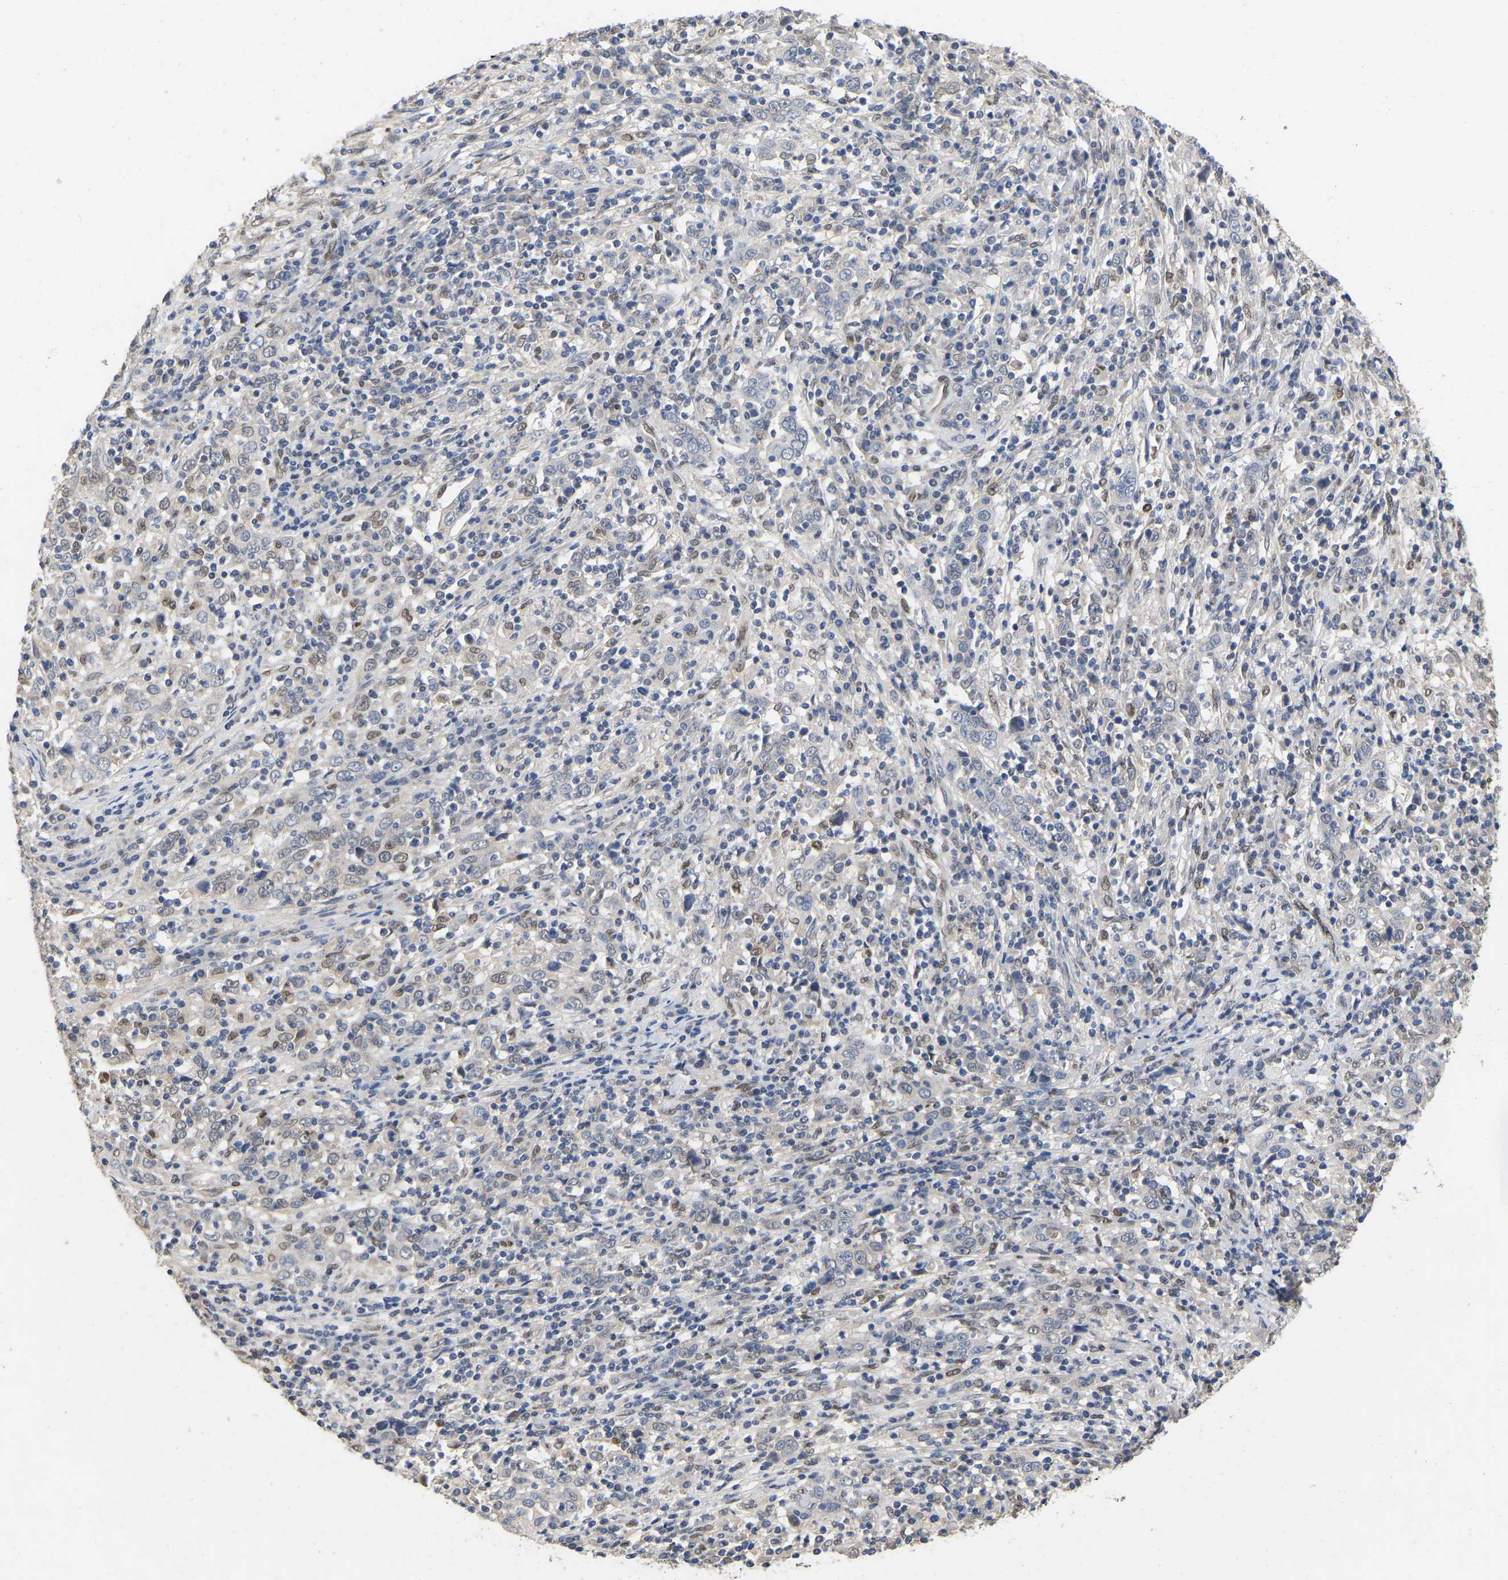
{"staining": {"intensity": "weak", "quantity": "<25%", "location": "nuclear"}, "tissue": "cervical cancer", "cell_type": "Tumor cells", "image_type": "cancer", "snomed": [{"axis": "morphology", "description": "Squamous cell carcinoma, NOS"}, {"axis": "topography", "description": "Cervix"}], "caption": "High magnification brightfield microscopy of squamous cell carcinoma (cervical) stained with DAB (3,3'-diaminobenzidine) (brown) and counterstained with hematoxylin (blue): tumor cells show no significant staining. (Brightfield microscopy of DAB (3,3'-diaminobenzidine) immunohistochemistry at high magnification).", "gene": "QKI", "patient": {"sex": "female", "age": 46}}